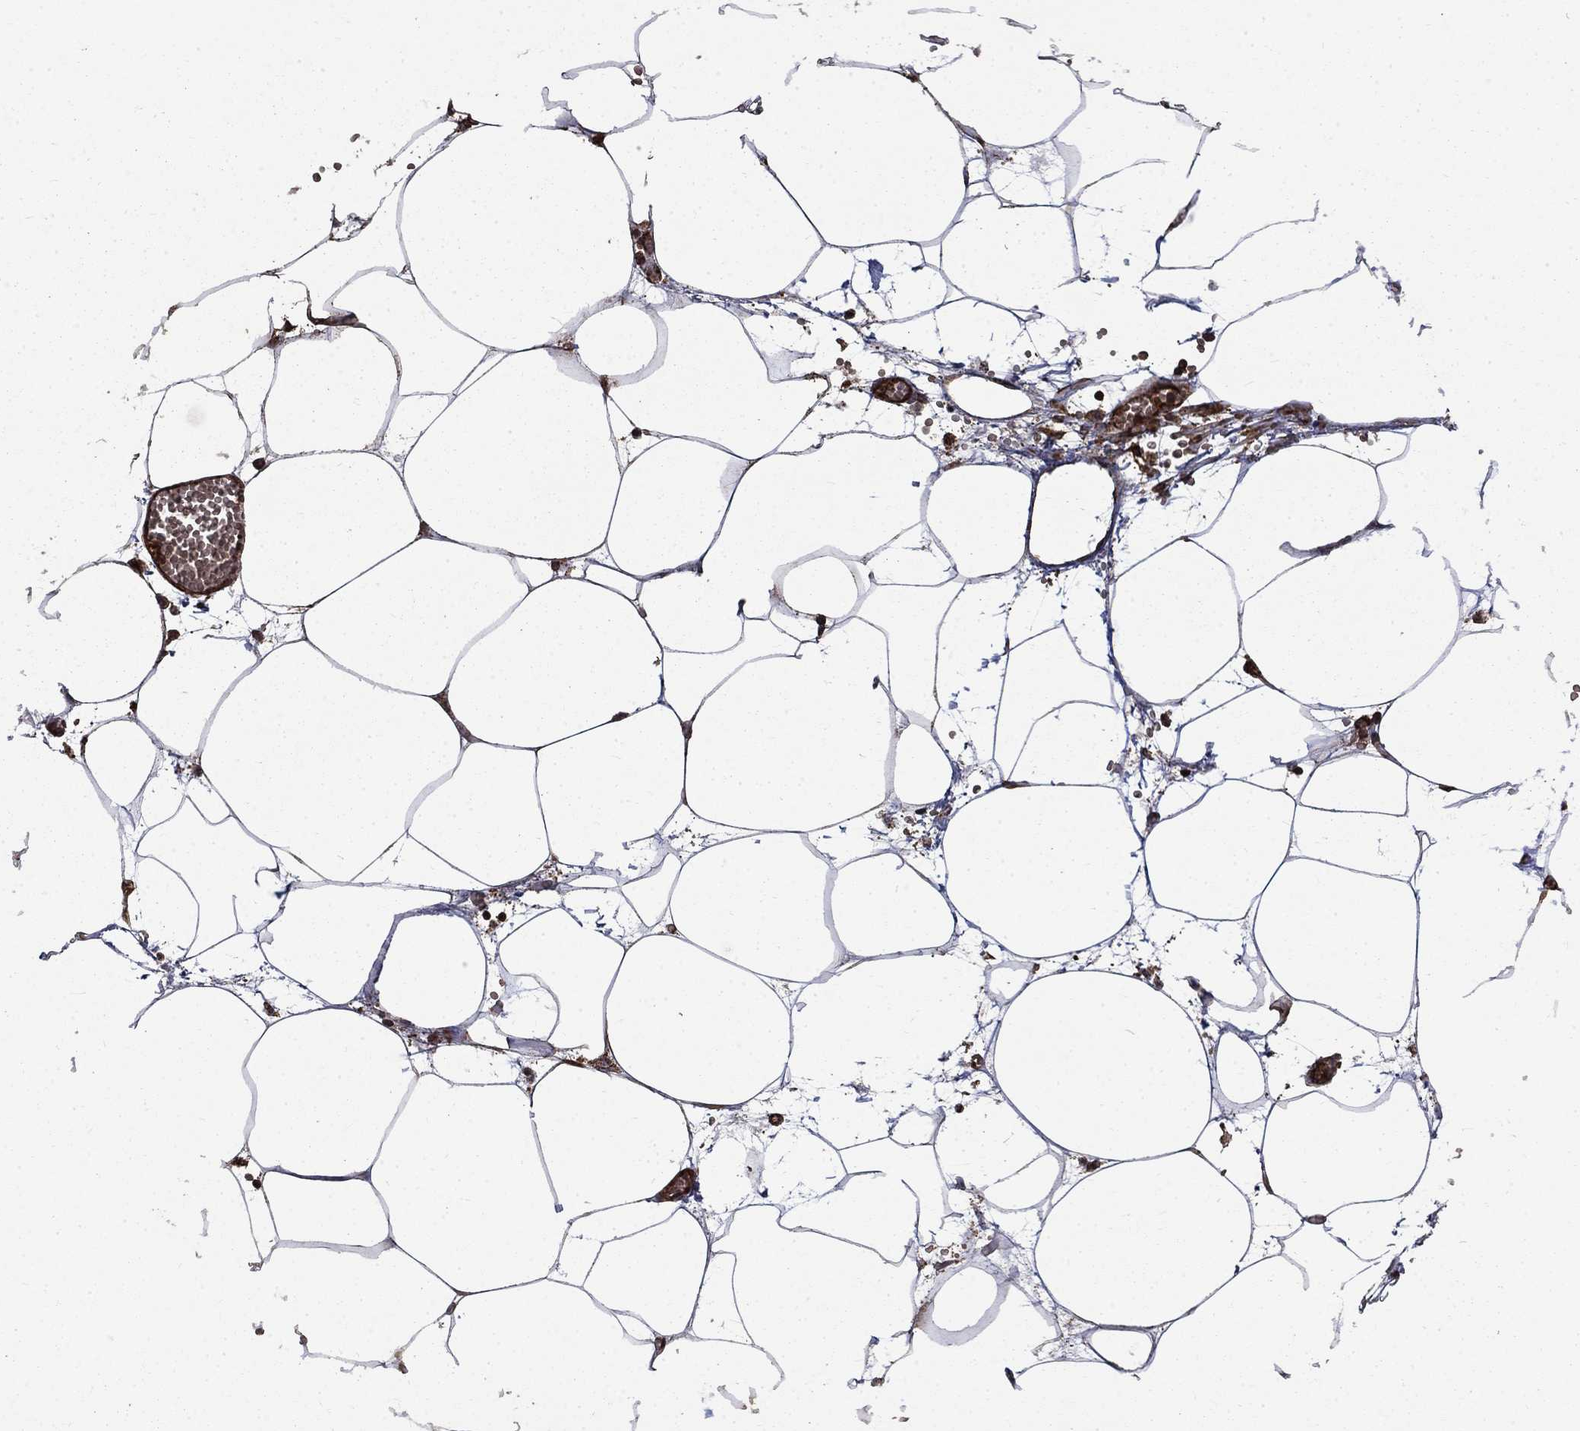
{"staining": {"intensity": "negative", "quantity": "none", "location": "none"}, "tissue": "adipose tissue", "cell_type": "Adipocytes", "image_type": "normal", "snomed": [{"axis": "morphology", "description": "Normal tissue, NOS"}, {"axis": "topography", "description": "Adipose tissue"}, {"axis": "topography", "description": "Pancreas"}, {"axis": "topography", "description": "Peripheral nerve tissue"}], "caption": "Micrograph shows no significant protein staining in adipocytes of benign adipose tissue. (DAB IHC, high magnification).", "gene": "CUTC", "patient": {"sex": "female", "age": 58}}